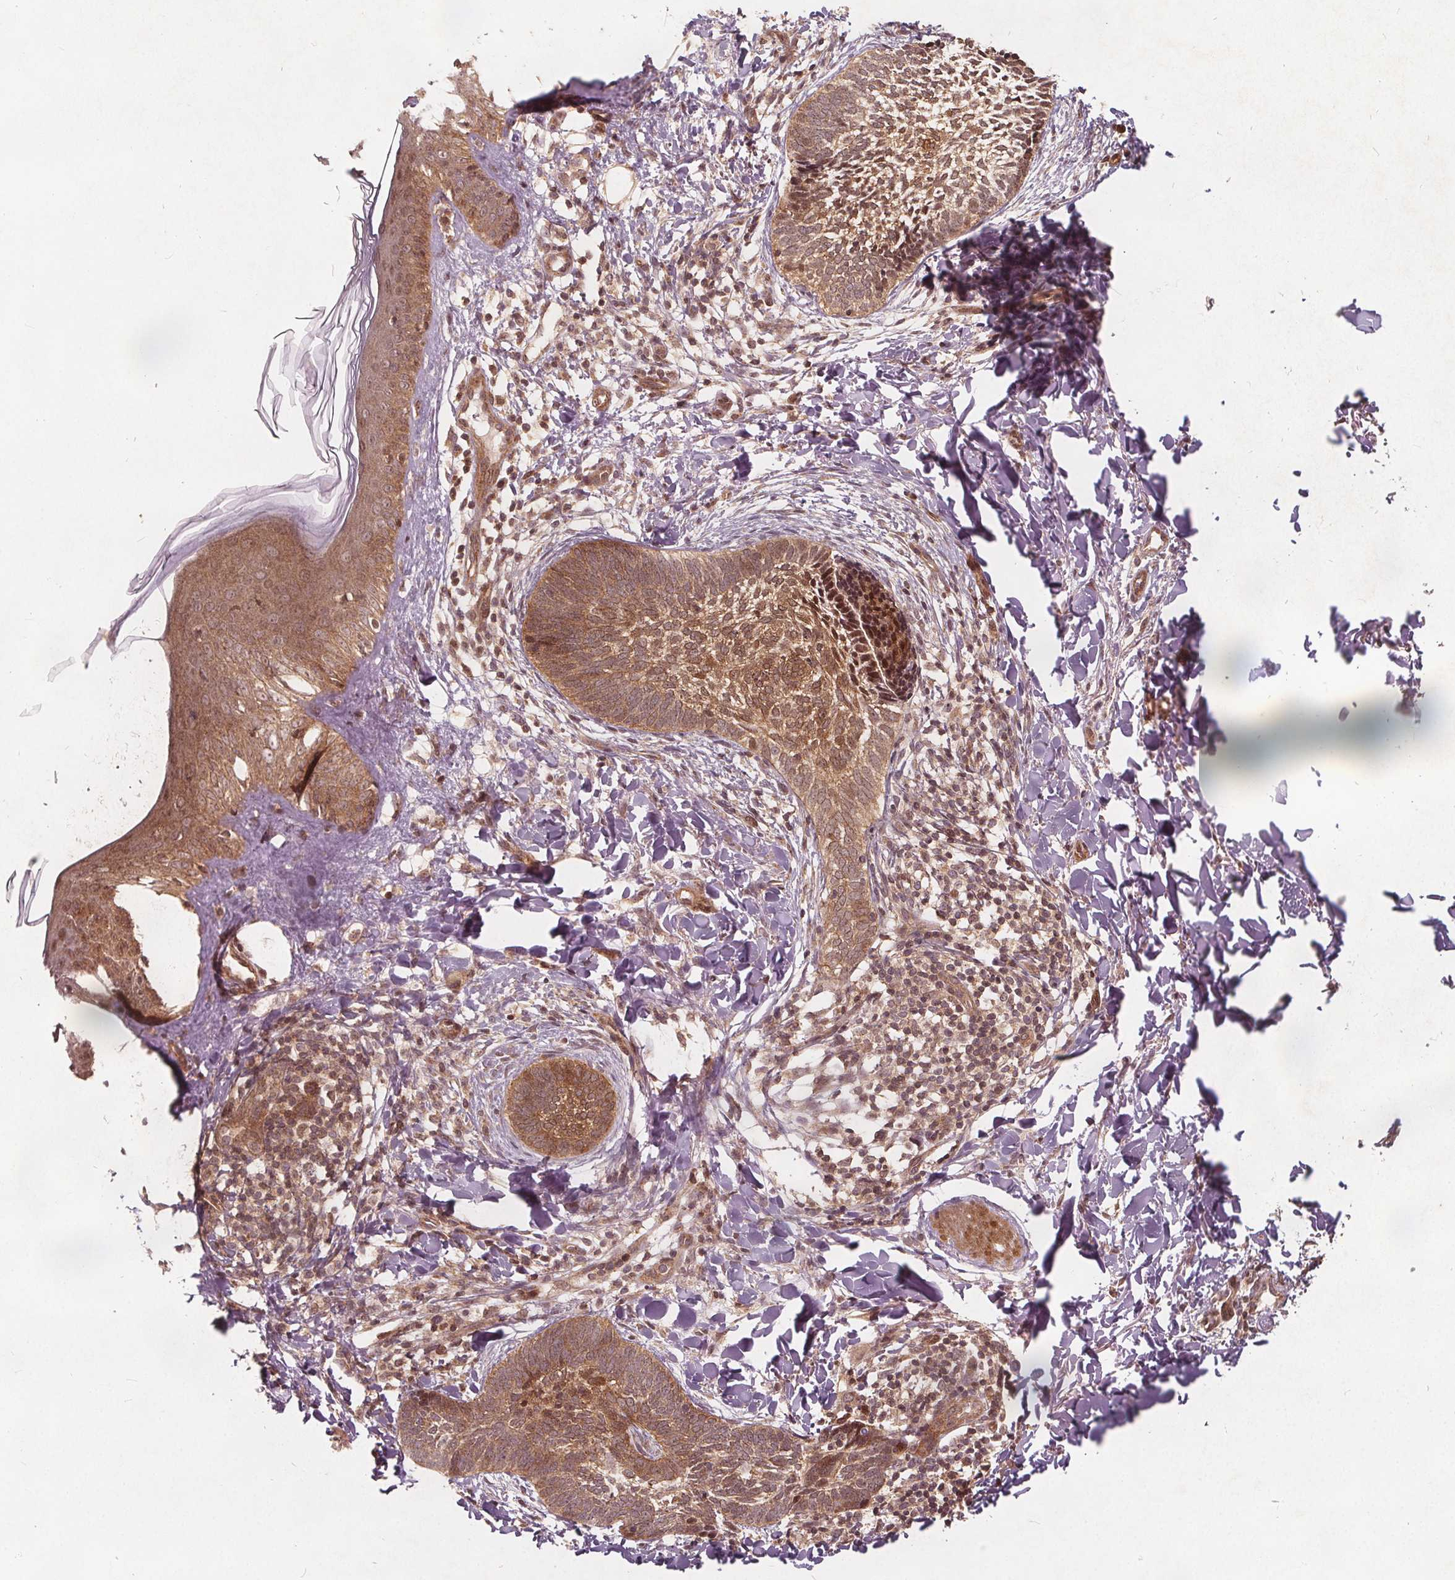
{"staining": {"intensity": "moderate", "quantity": ">75%", "location": "cytoplasmic/membranous,nuclear"}, "tissue": "skin cancer", "cell_type": "Tumor cells", "image_type": "cancer", "snomed": [{"axis": "morphology", "description": "Normal tissue, NOS"}, {"axis": "morphology", "description": "Basal cell carcinoma"}, {"axis": "topography", "description": "Skin"}], "caption": "This is an image of immunohistochemistry staining of skin cancer, which shows moderate positivity in the cytoplasmic/membranous and nuclear of tumor cells.", "gene": "PPP1CB", "patient": {"sex": "male", "age": 46}}